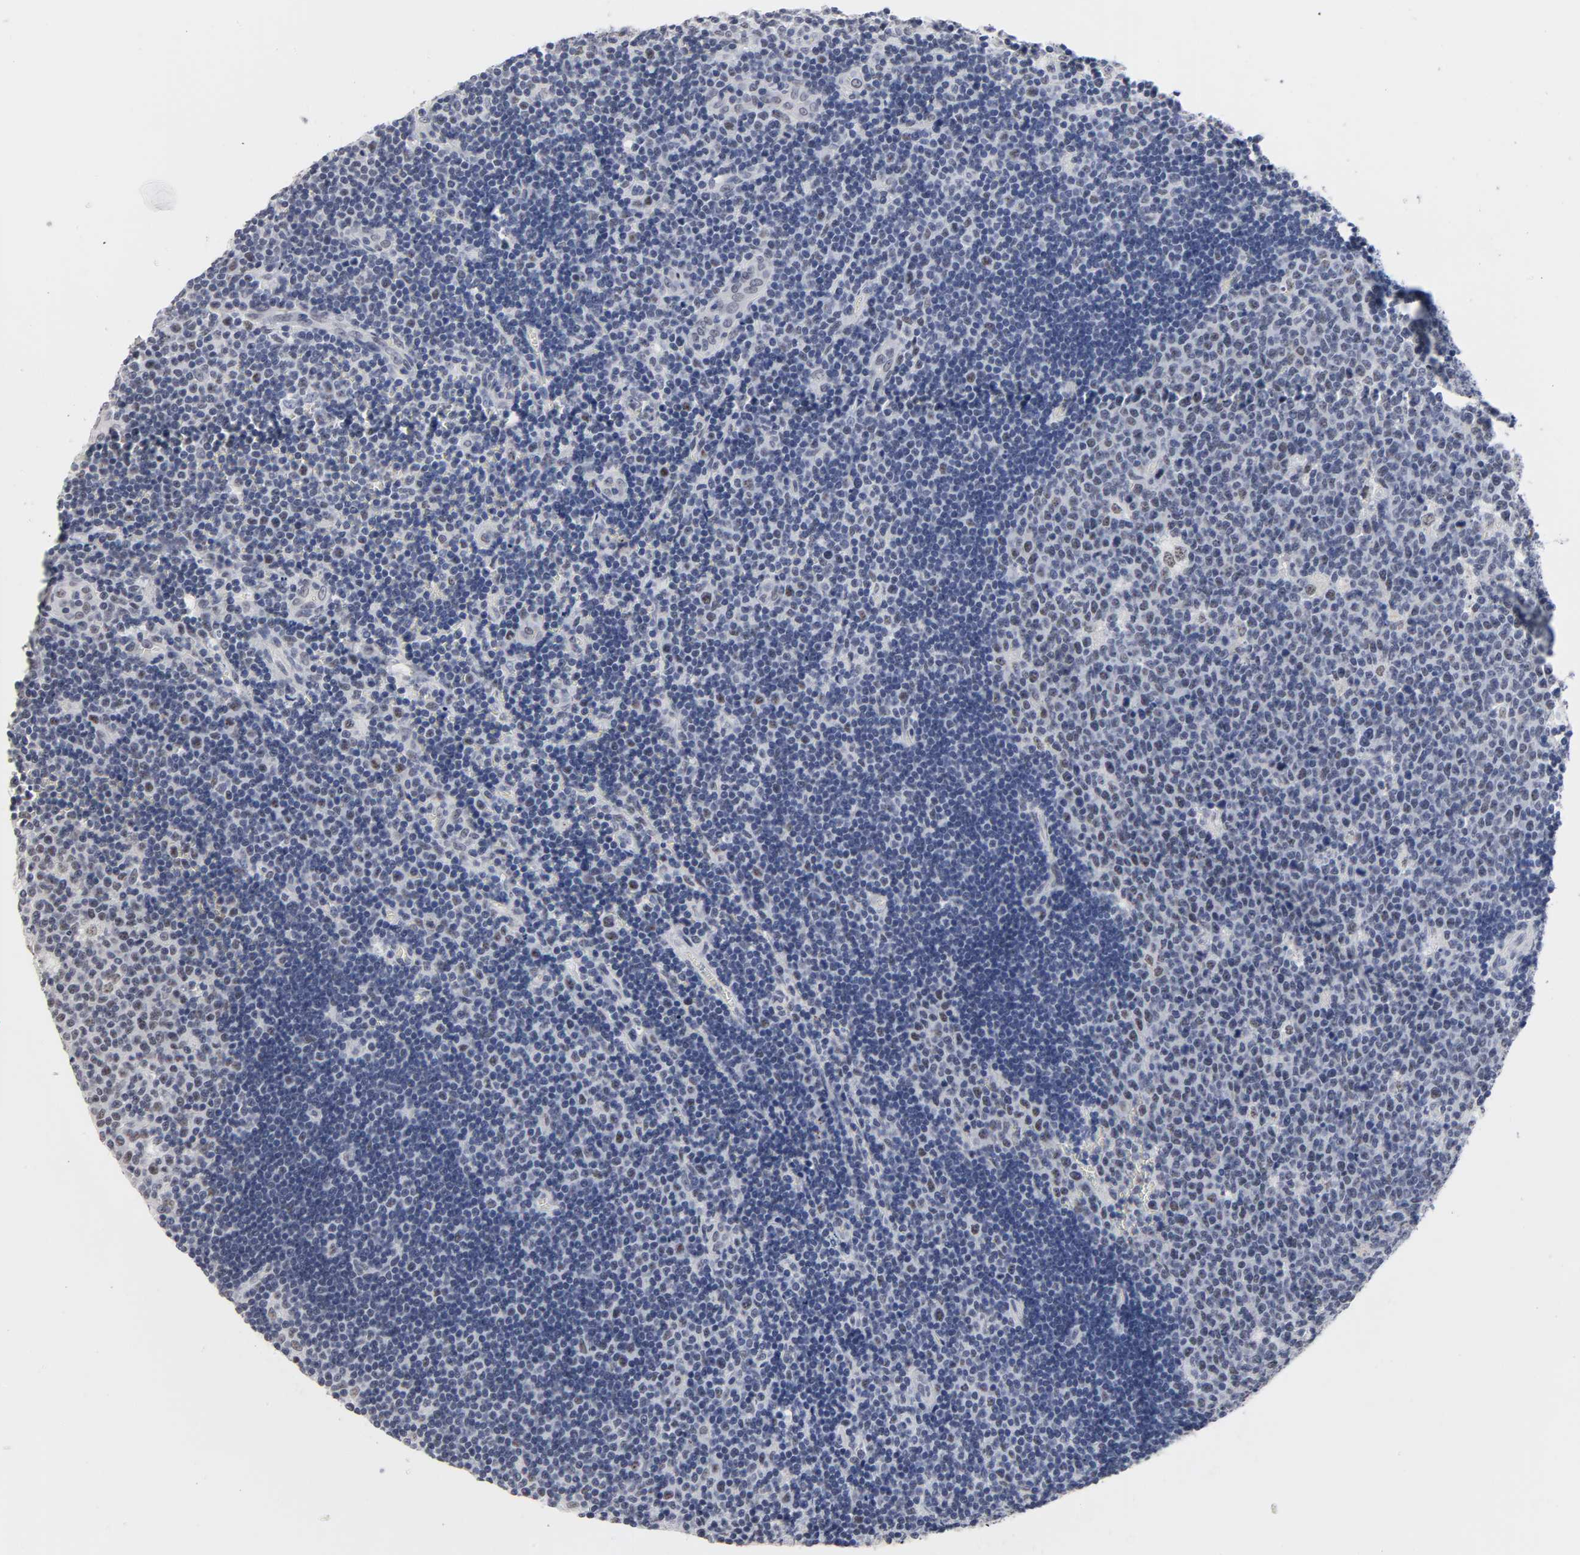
{"staining": {"intensity": "weak", "quantity": "<25%", "location": "nuclear"}, "tissue": "lymph node", "cell_type": "Germinal center cells", "image_type": "normal", "snomed": [{"axis": "morphology", "description": "Normal tissue, NOS"}, {"axis": "topography", "description": "Lymph node"}, {"axis": "topography", "description": "Salivary gland"}], "caption": "Normal lymph node was stained to show a protein in brown. There is no significant expression in germinal center cells.", "gene": "GRHL2", "patient": {"sex": "male", "age": 8}}